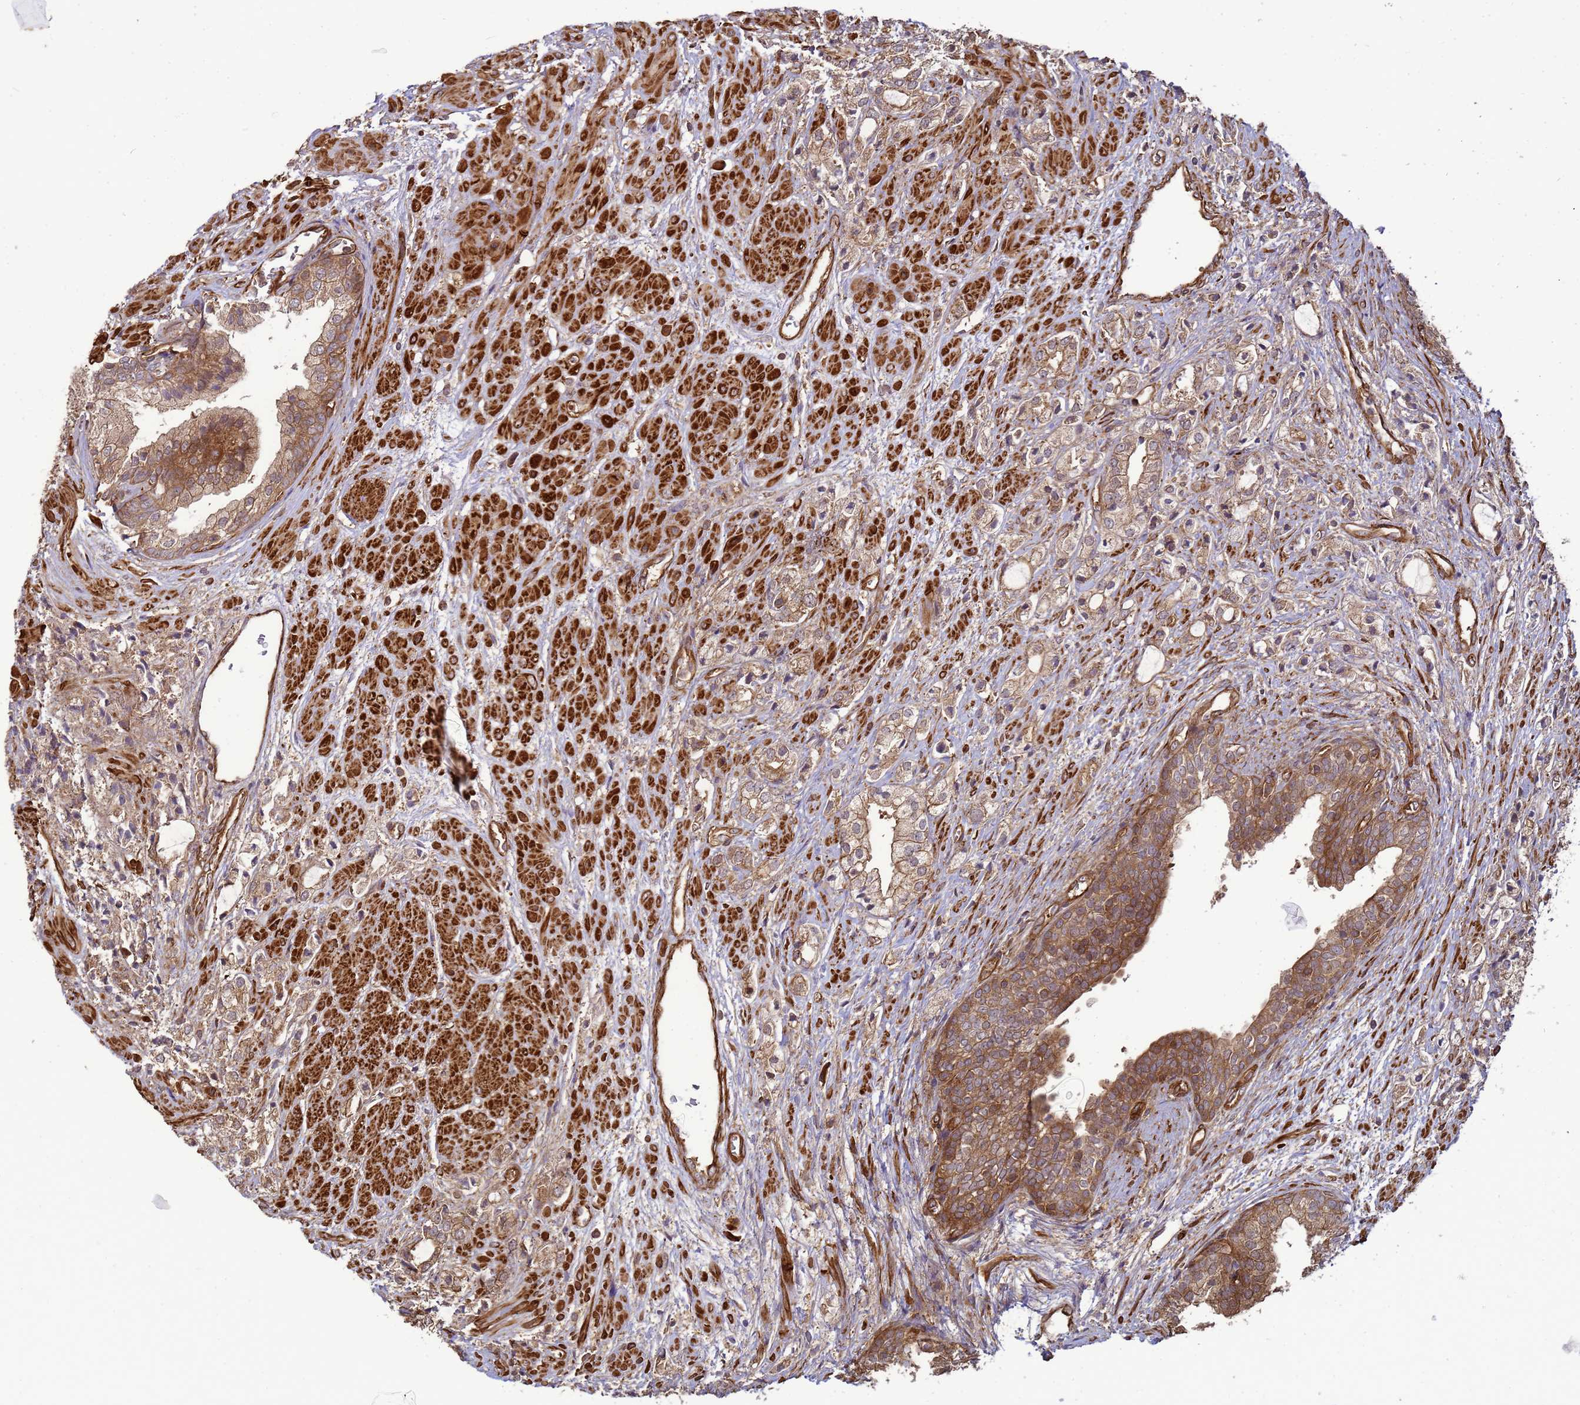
{"staining": {"intensity": "moderate", "quantity": ">75%", "location": "cytoplasmic/membranous"}, "tissue": "prostate cancer", "cell_type": "Tumor cells", "image_type": "cancer", "snomed": [{"axis": "morphology", "description": "Adenocarcinoma, High grade"}, {"axis": "topography", "description": "Prostate"}], "caption": "Immunohistochemistry (IHC) histopathology image of neoplastic tissue: human prostate high-grade adenocarcinoma stained using IHC shows medium levels of moderate protein expression localized specifically in the cytoplasmic/membranous of tumor cells, appearing as a cytoplasmic/membranous brown color.", "gene": "CNOT1", "patient": {"sex": "male", "age": 50}}